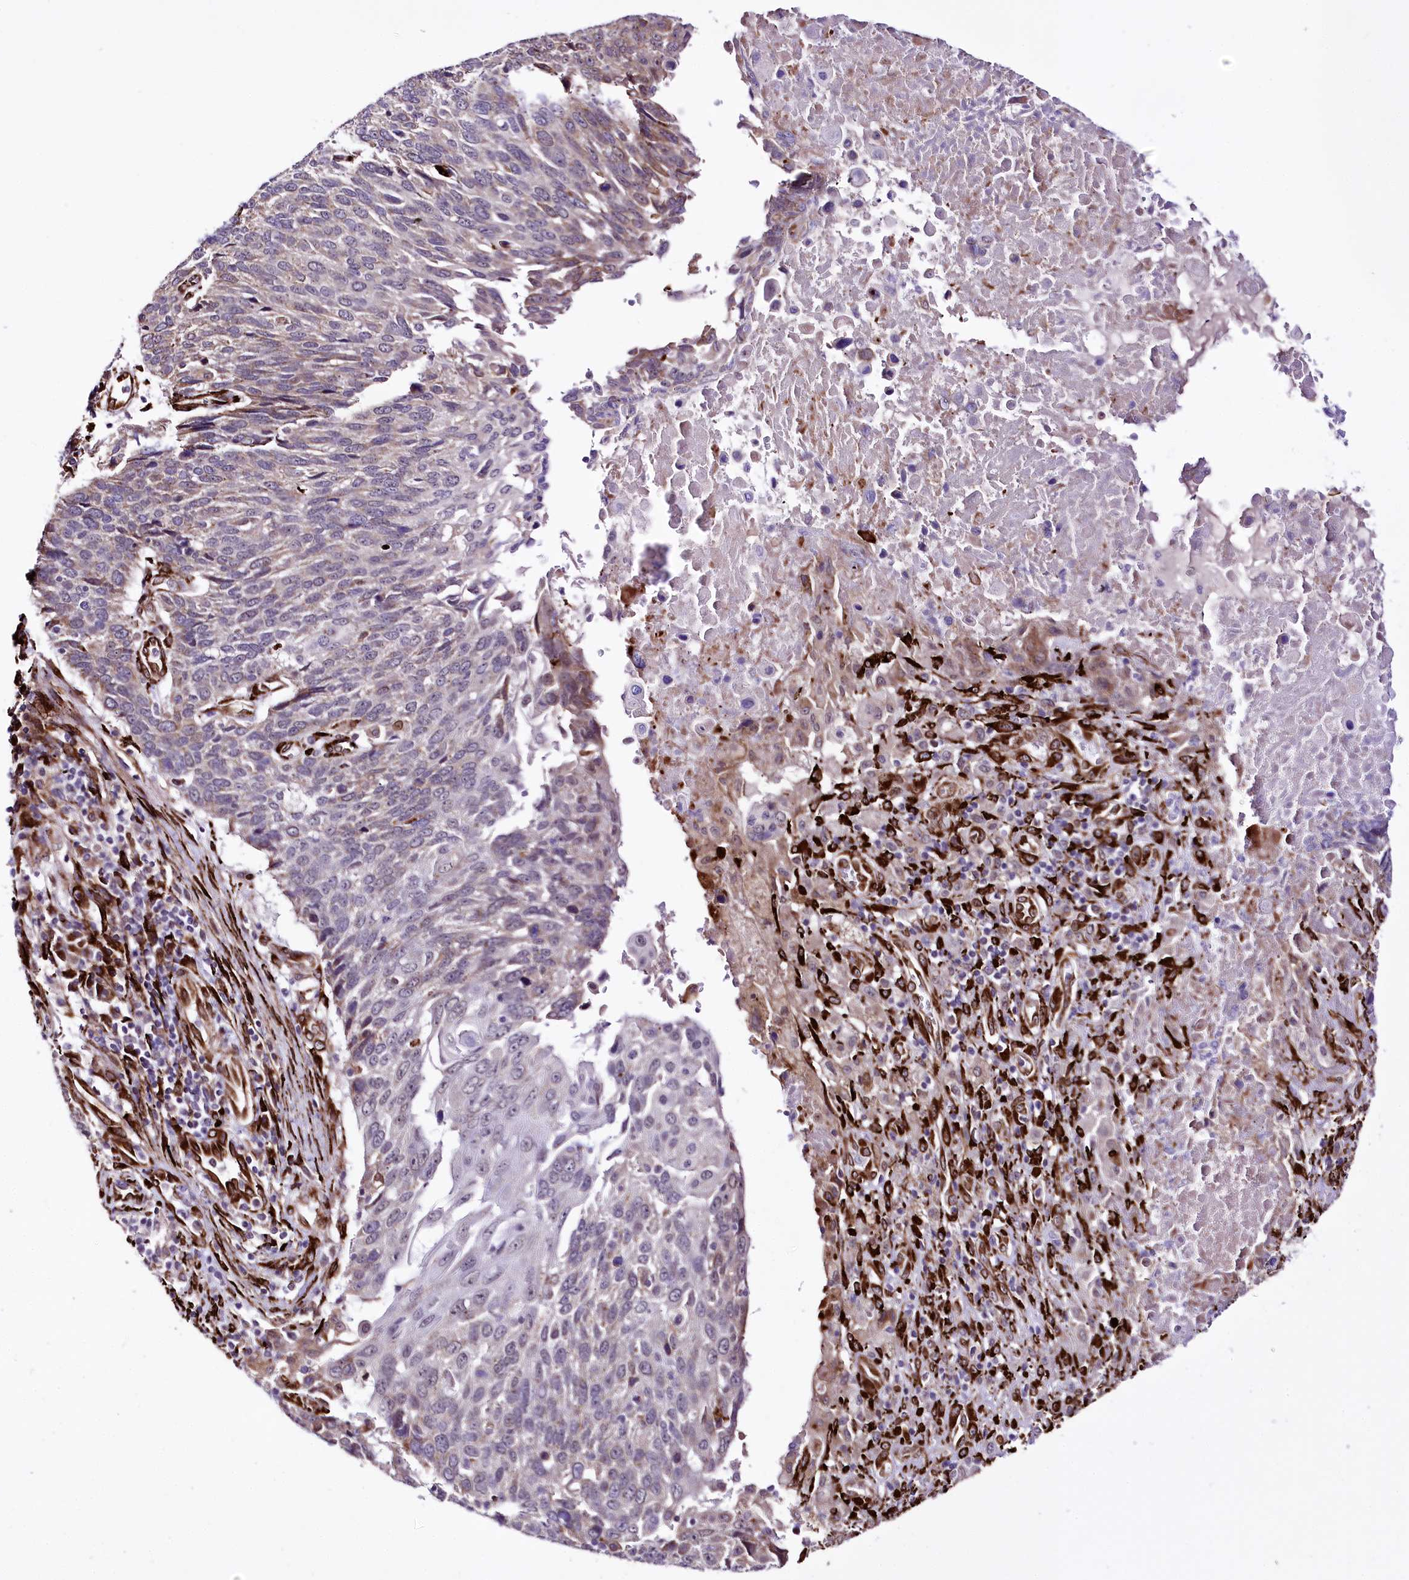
{"staining": {"intensity": "negative", "quantity": "none", "location": "none"}, "tissue": "lung cancer", "cell_type": "Tumor cells", "image_type": "cancer", "snomed": [{"axis": "morphology", "description": "Squamous cell carcinoma, NOS"}, {"axis": "topography", "description": "Lung"}], "caption": "Lung cancer was stained to show a protein in brown. There is no significant staining in tumor cells.", "gene": "WWC1", "patient": {"sex": "male", "age": 66}}